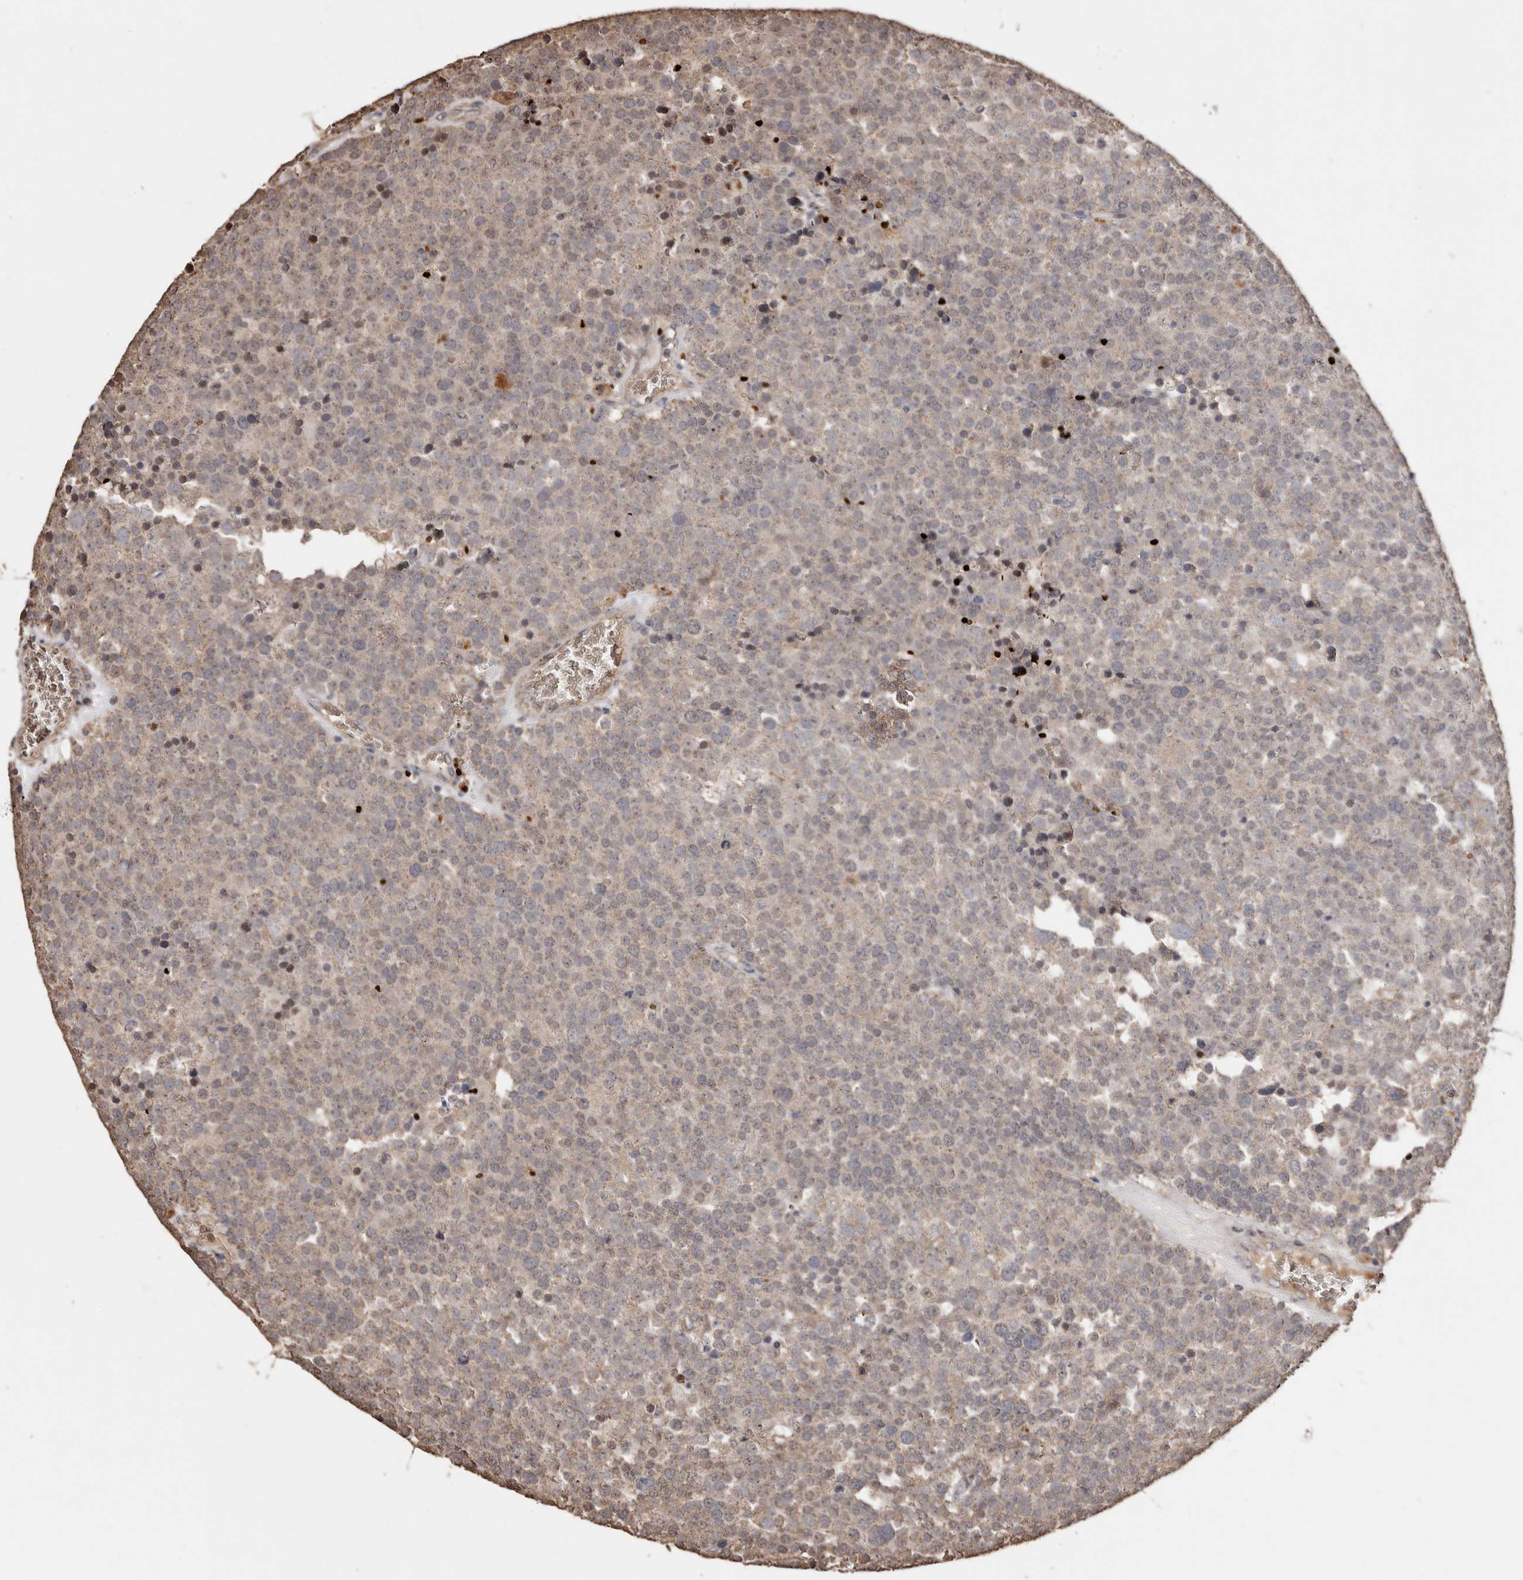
{"staining": {"intensity": "weak", "quantity": ">75%", "location": "cytoplasmic/membranous"}, "tissue": "testis cancer", "cell_type": "Tumor cells", "image_type": "cancer", "snomed": [{"axis": "morphology", "description": "Seminoma, NOS"}, {"axis": "topography", "description": "Testis"}], "caption": "Immunohistochemistry (IHC) (DAB) staining of human testis seminoma exhibits weak cytoplasmic/membranous protein expression in about >75% of tumor cells. The protein of interest is stained brown, and the nuclei are stained in blue (DAB IHC with brightfield microscopy, high magnification).", "gene": "GRAMD2A", "patient": {"sex": "male", "age": 71}}